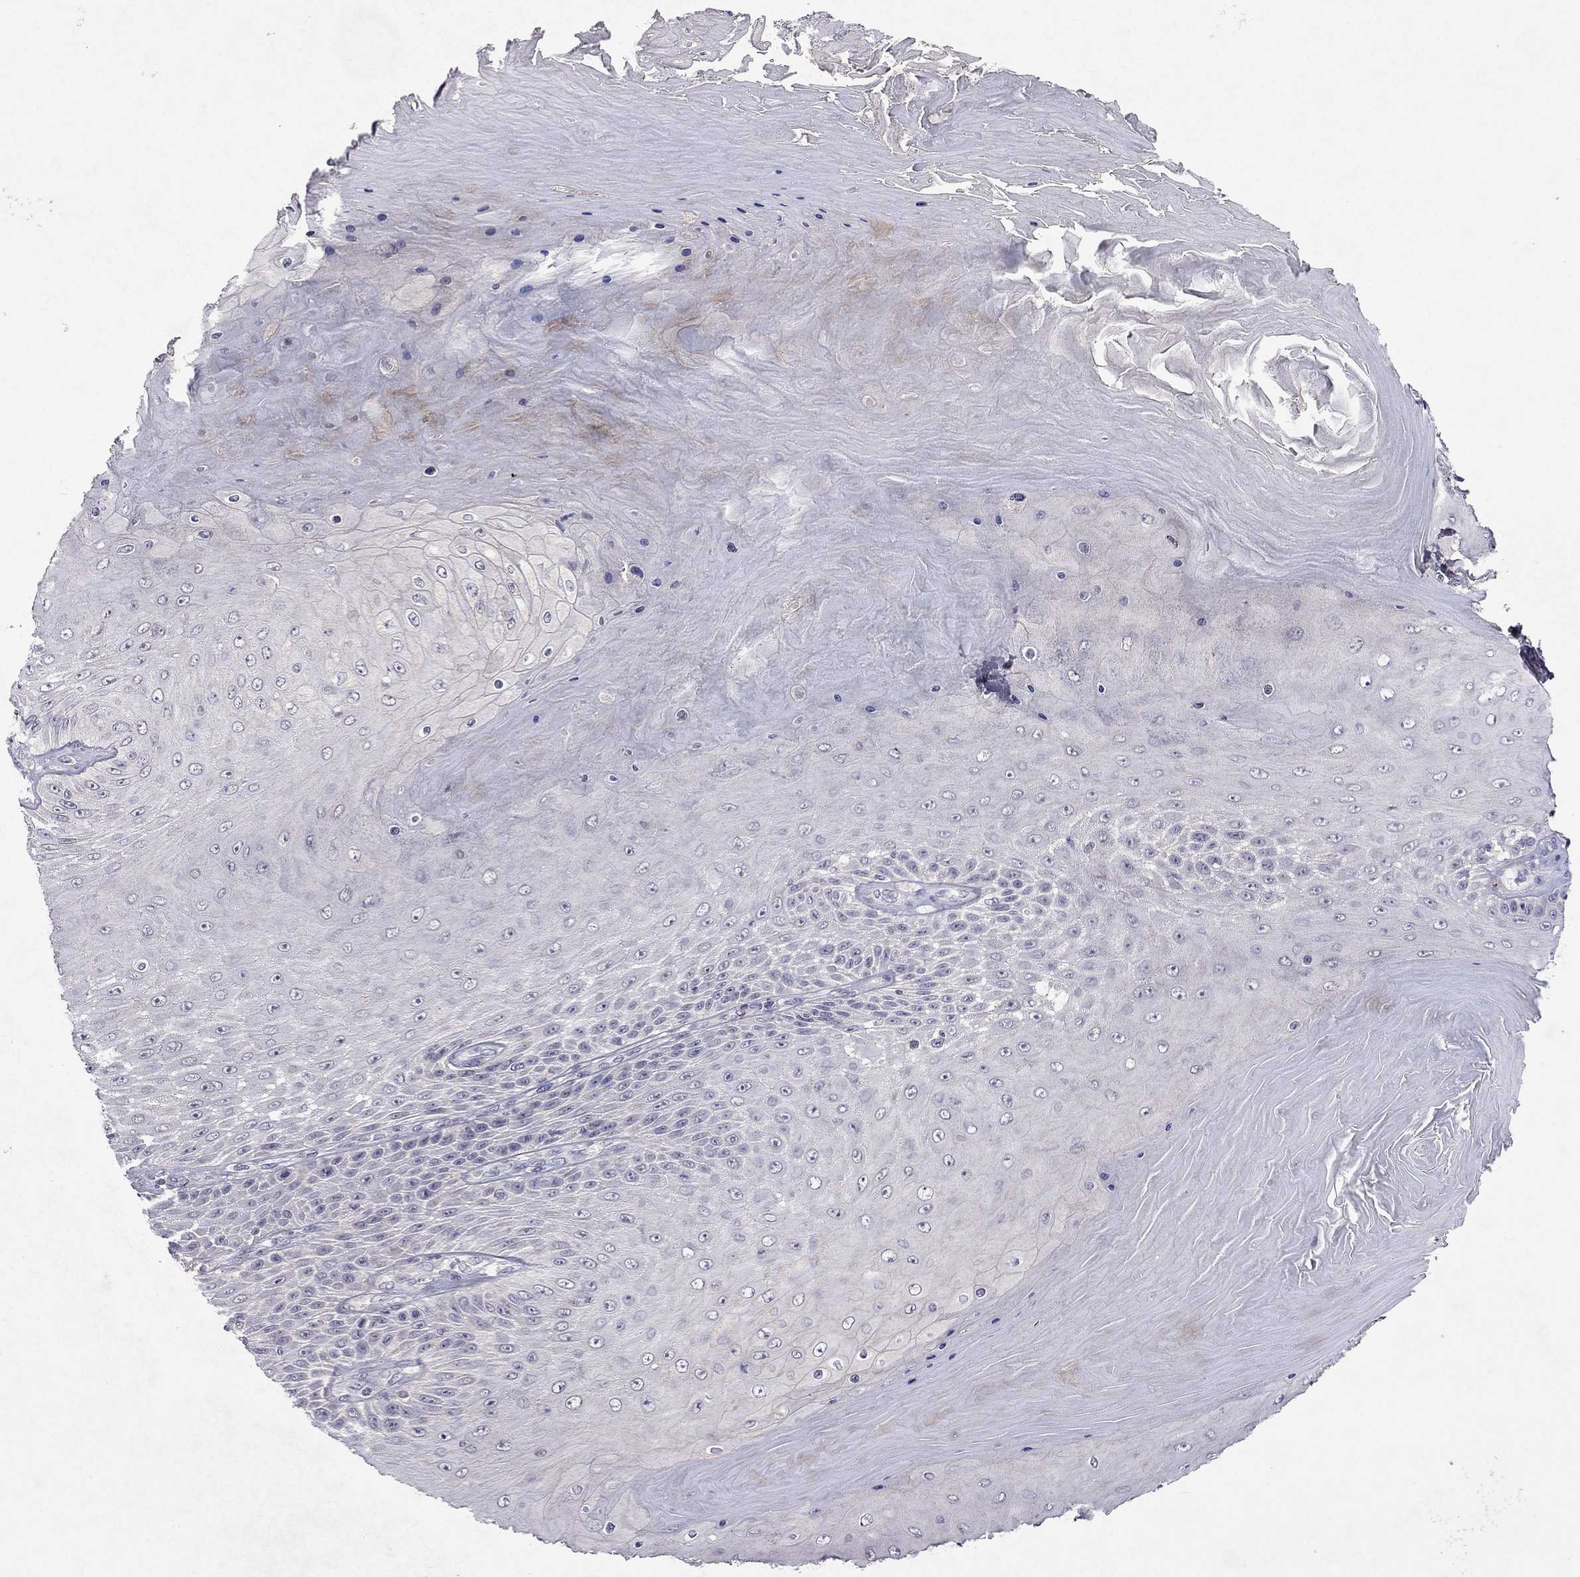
{"staining": {"intensity": "negative", "quantity": "none", "location": "none"}, "tissue": "skin cancer", "cell_type": "Tumor cells", "image_type": "cancer", "snomed": [{"axis": "morphology", "description": "Squamous cell carcinoma, NOS"}, {"axis": "topography", "description": "Skin"}], "caption": "An immunohistochemistry (IHC) image of skin cancer is shown. There is no staining in tumor cells of skin cancer.", "gene": "ESR2", "patient": {"sex": "male", "age": 62}}